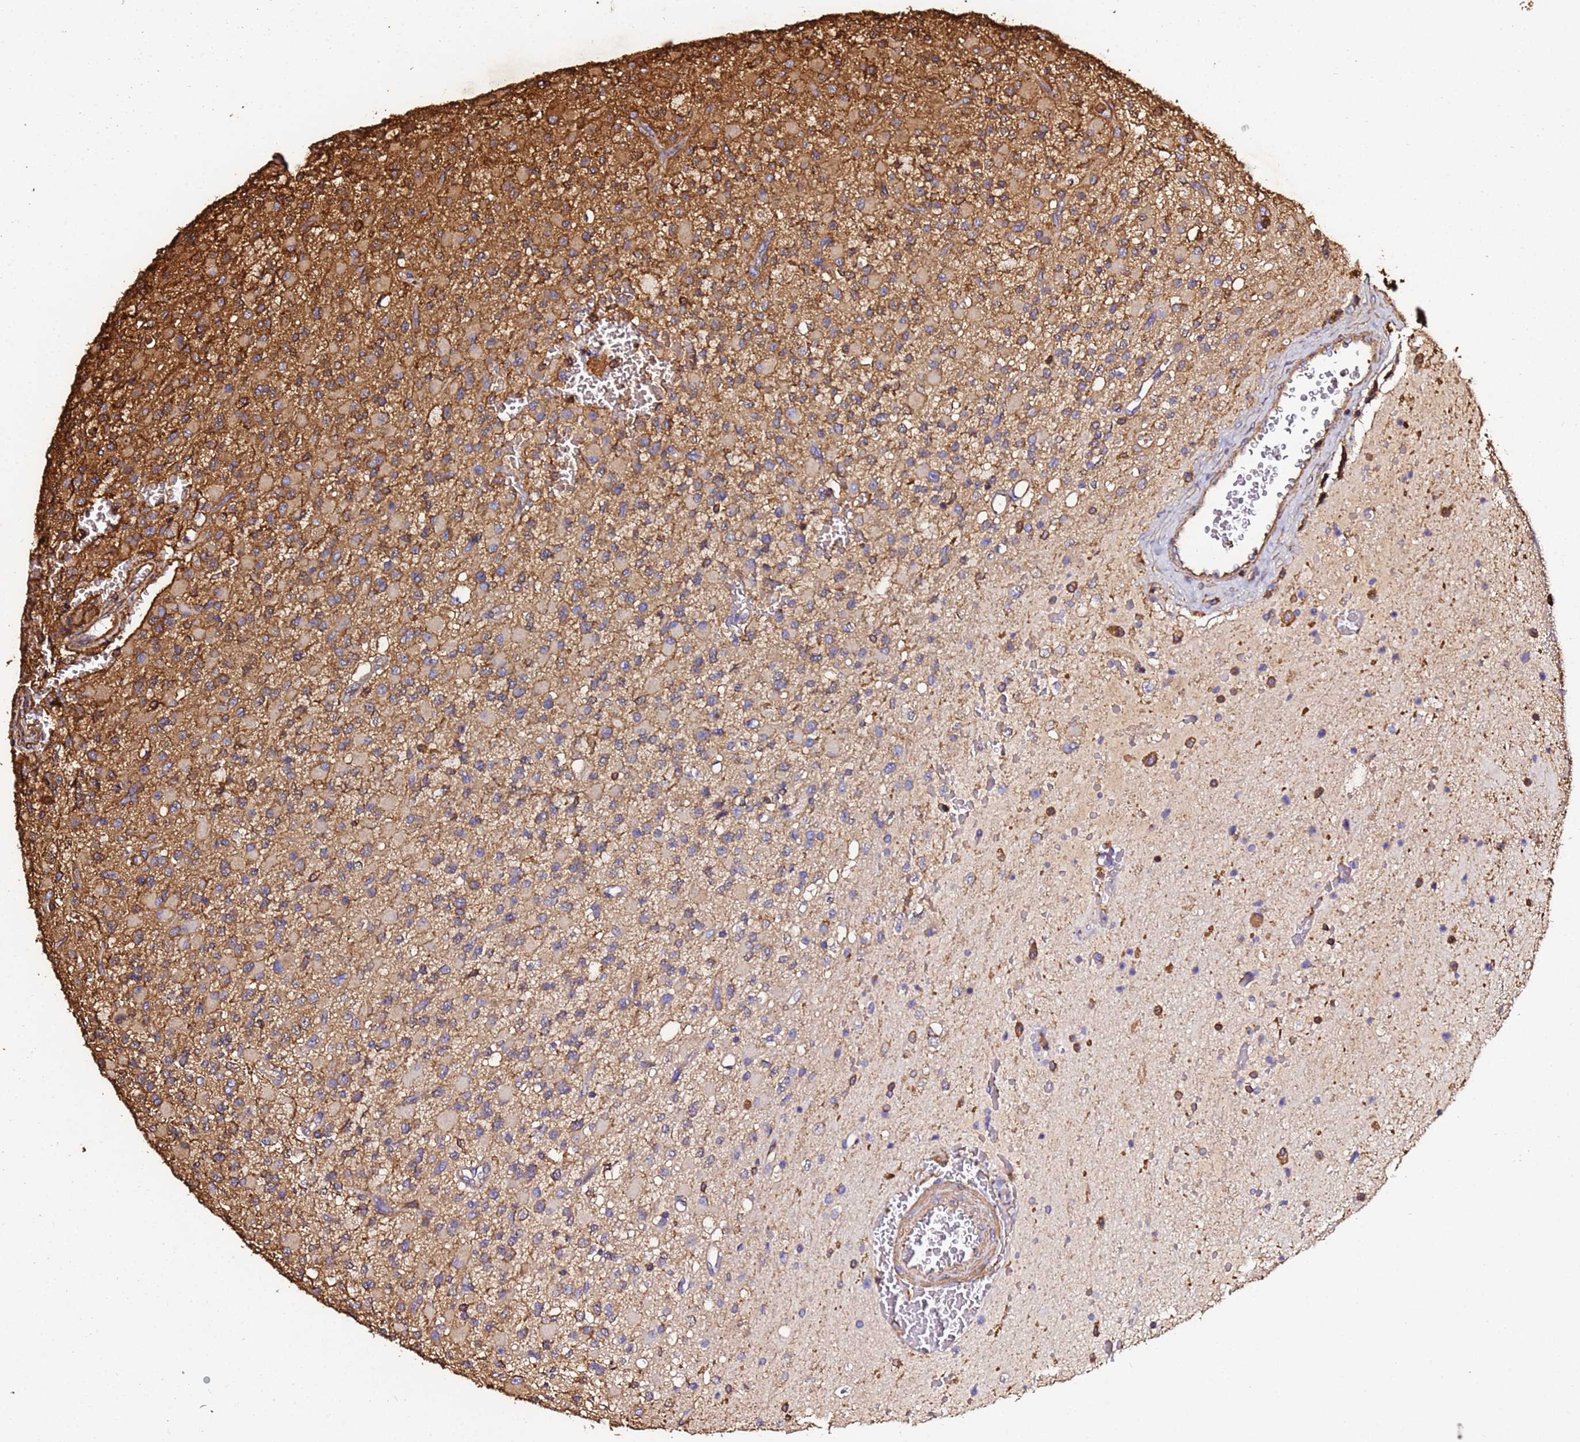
{"staining": {"intensity": "moderate", "quantity": "25%-75%", "location": "cytoplasmic/membranous"}, "tissue": "glioma", "cell_type": "Tumor cells", "image_type": "cancer", "snomed": [{"axis": "morphology", "description": "Glioma, malignant, High grade"}, {"axis": "topography", "description": "Brain"}], "caption": "A high-resolution micrograph shows IHC staining of glioma, which exhibits moderate cytoplasmic/membranous positivity in about 25%-75% of tumor cells.", "gene": "ACTB", "patient": {"sex": "male", "age": 34}}